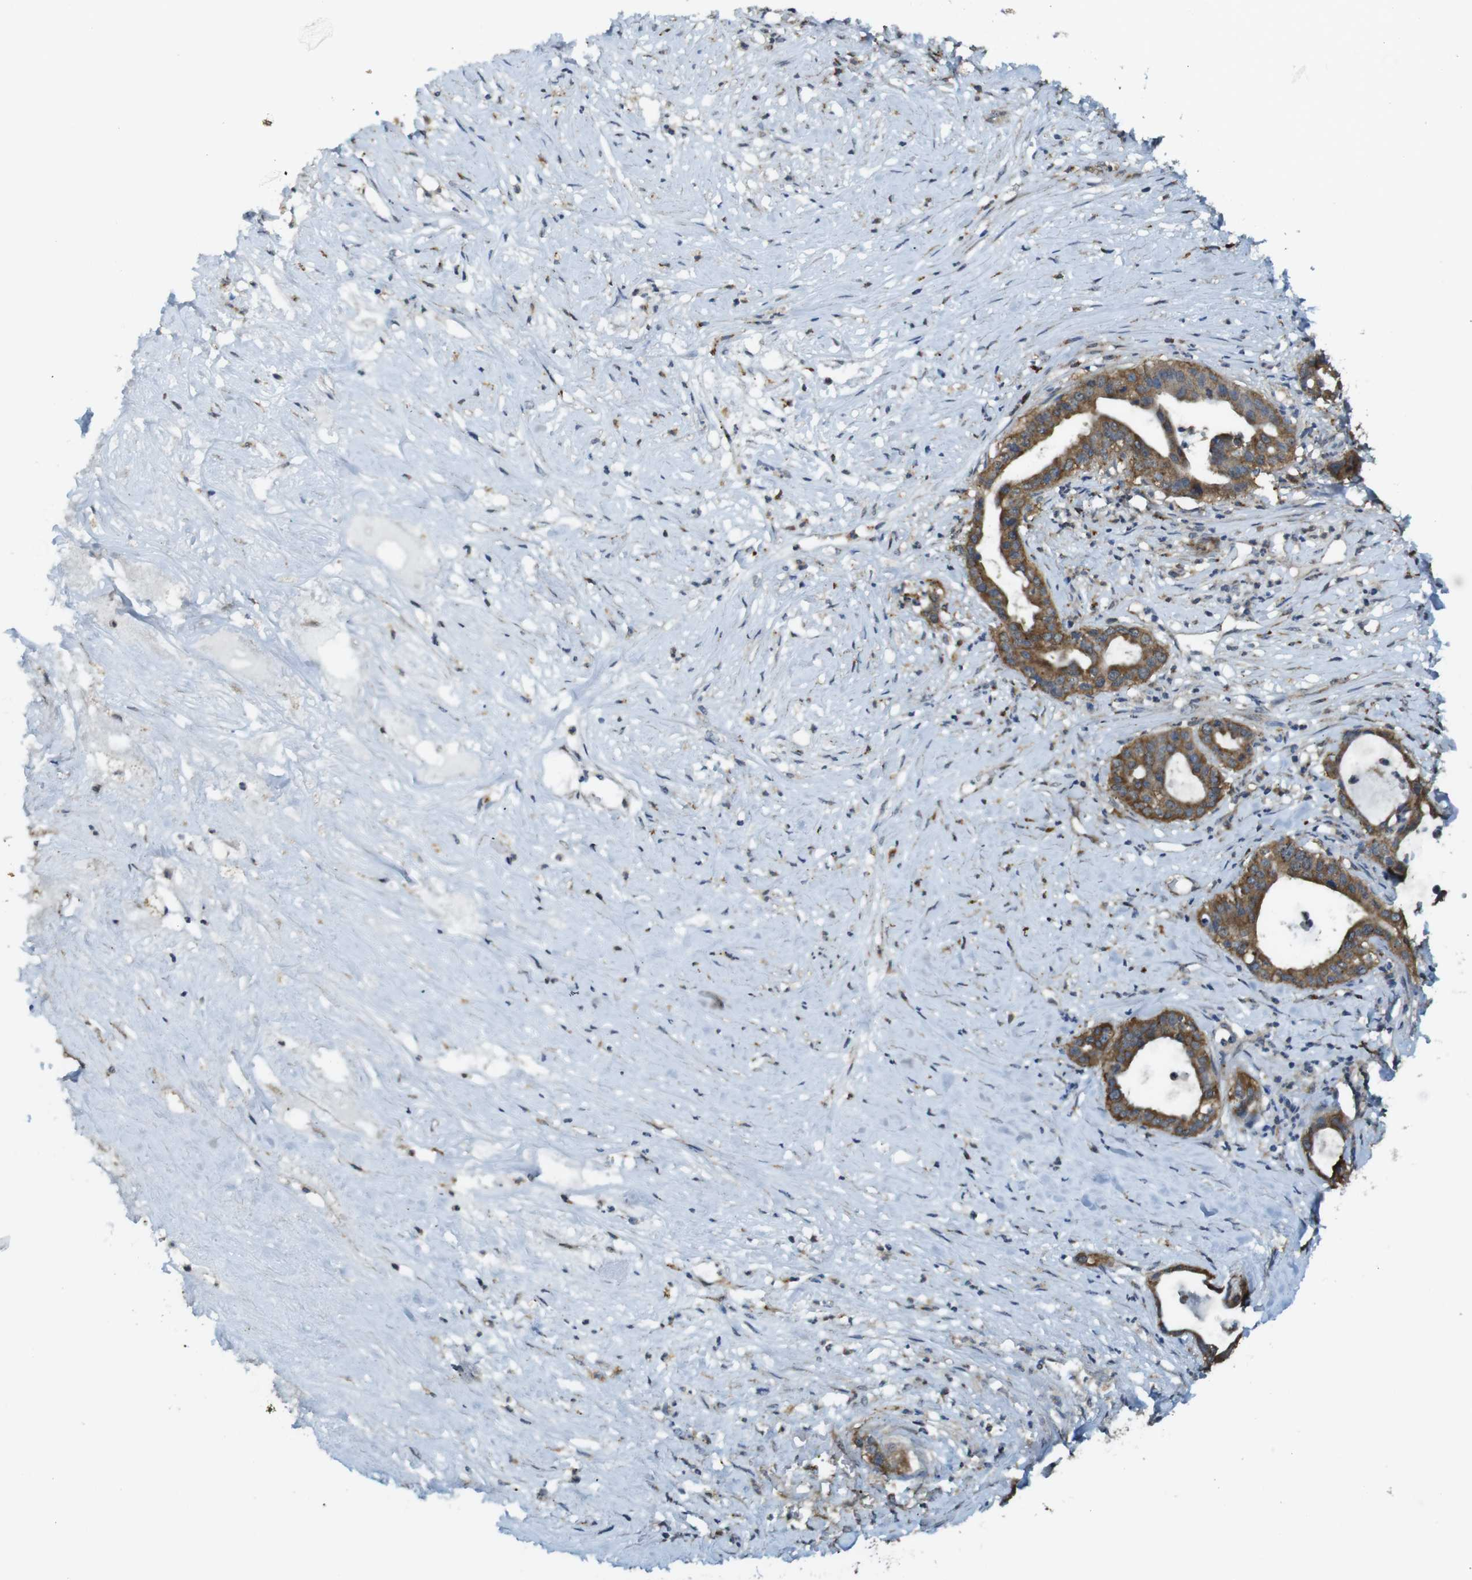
{"staining": {"intensity": "strong", "quantity": ">75%", "location": "cytoplasmic/membranous"}, "tissue": "liver cancer", "cell_type": "Tumor cells", "image_type": "cancer", "snomed": [{"axis": "morphology", "description": "Cholangiocarcinoma"}, {"axis": "topography", "description": "Liver"}], "caption": "DAB (3,3'-diaminobenzidine) immunohistochemical staining of liver cancer exhibits strong cytoplasmic/membranous protein positivity in about >75% of tumor cells. (IHC, brightfield microscopy, high magnification).", "gene": "BRI3BP", "patient": {"sex": "female", "age": 61}}